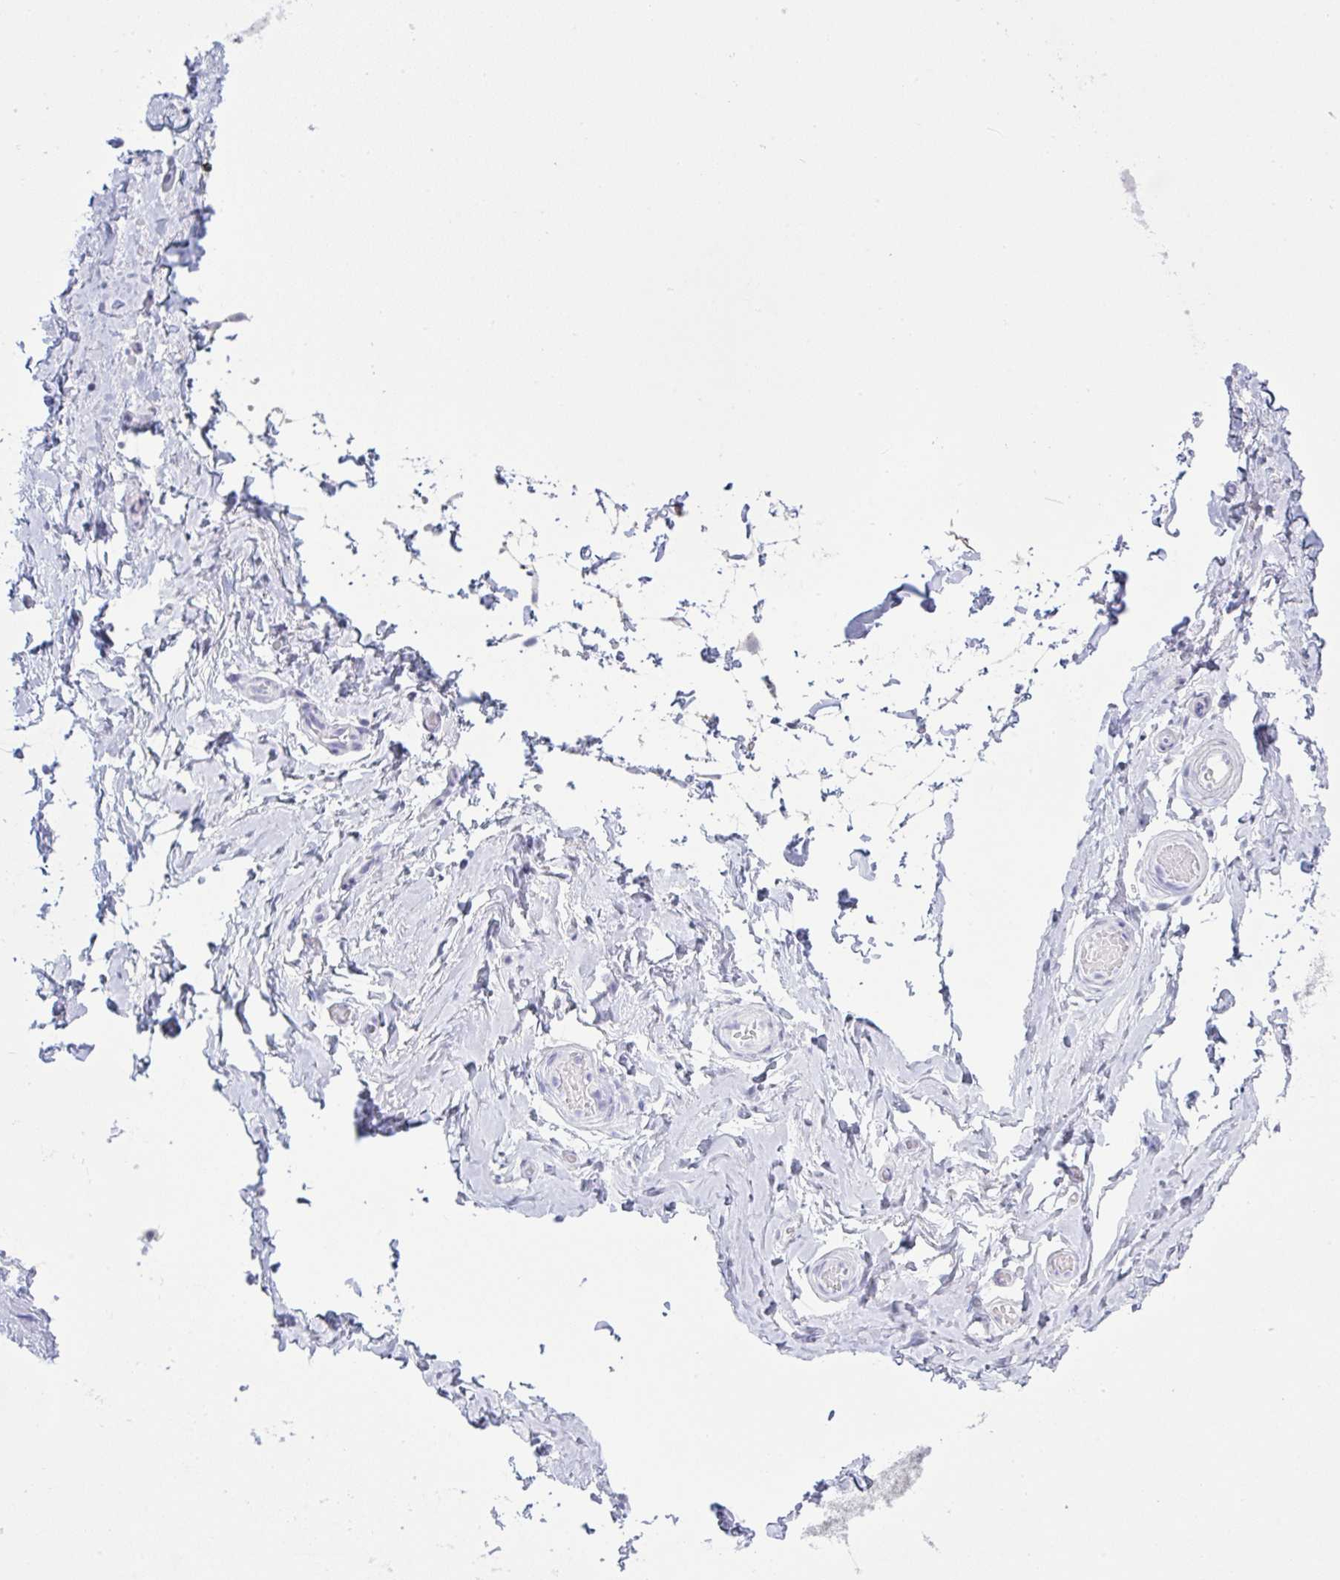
{"staining": {"intensity": "negative", "quantity": "none", "location": "none"}, "tissue": "adipose tissue", "cell_type": "Adipocytes", "image_type": "normal", "snomed": [{"axis": "morphology", "description": "Normal tissue, NOS"}, {"axis": "topography", "description": "Epididymis, spermatic cord, NOS"}, {"axis": "topography", "description": "Epididymis"}, {"axis": "topography", "description": "Peripheral nerve tissue"}], "caption": "Human adipose tissue stained for a protein using IHC shows no positivity in adipocytes.", "gene": "TENT5D", "patient": {"sex": "male", "age": 29}}